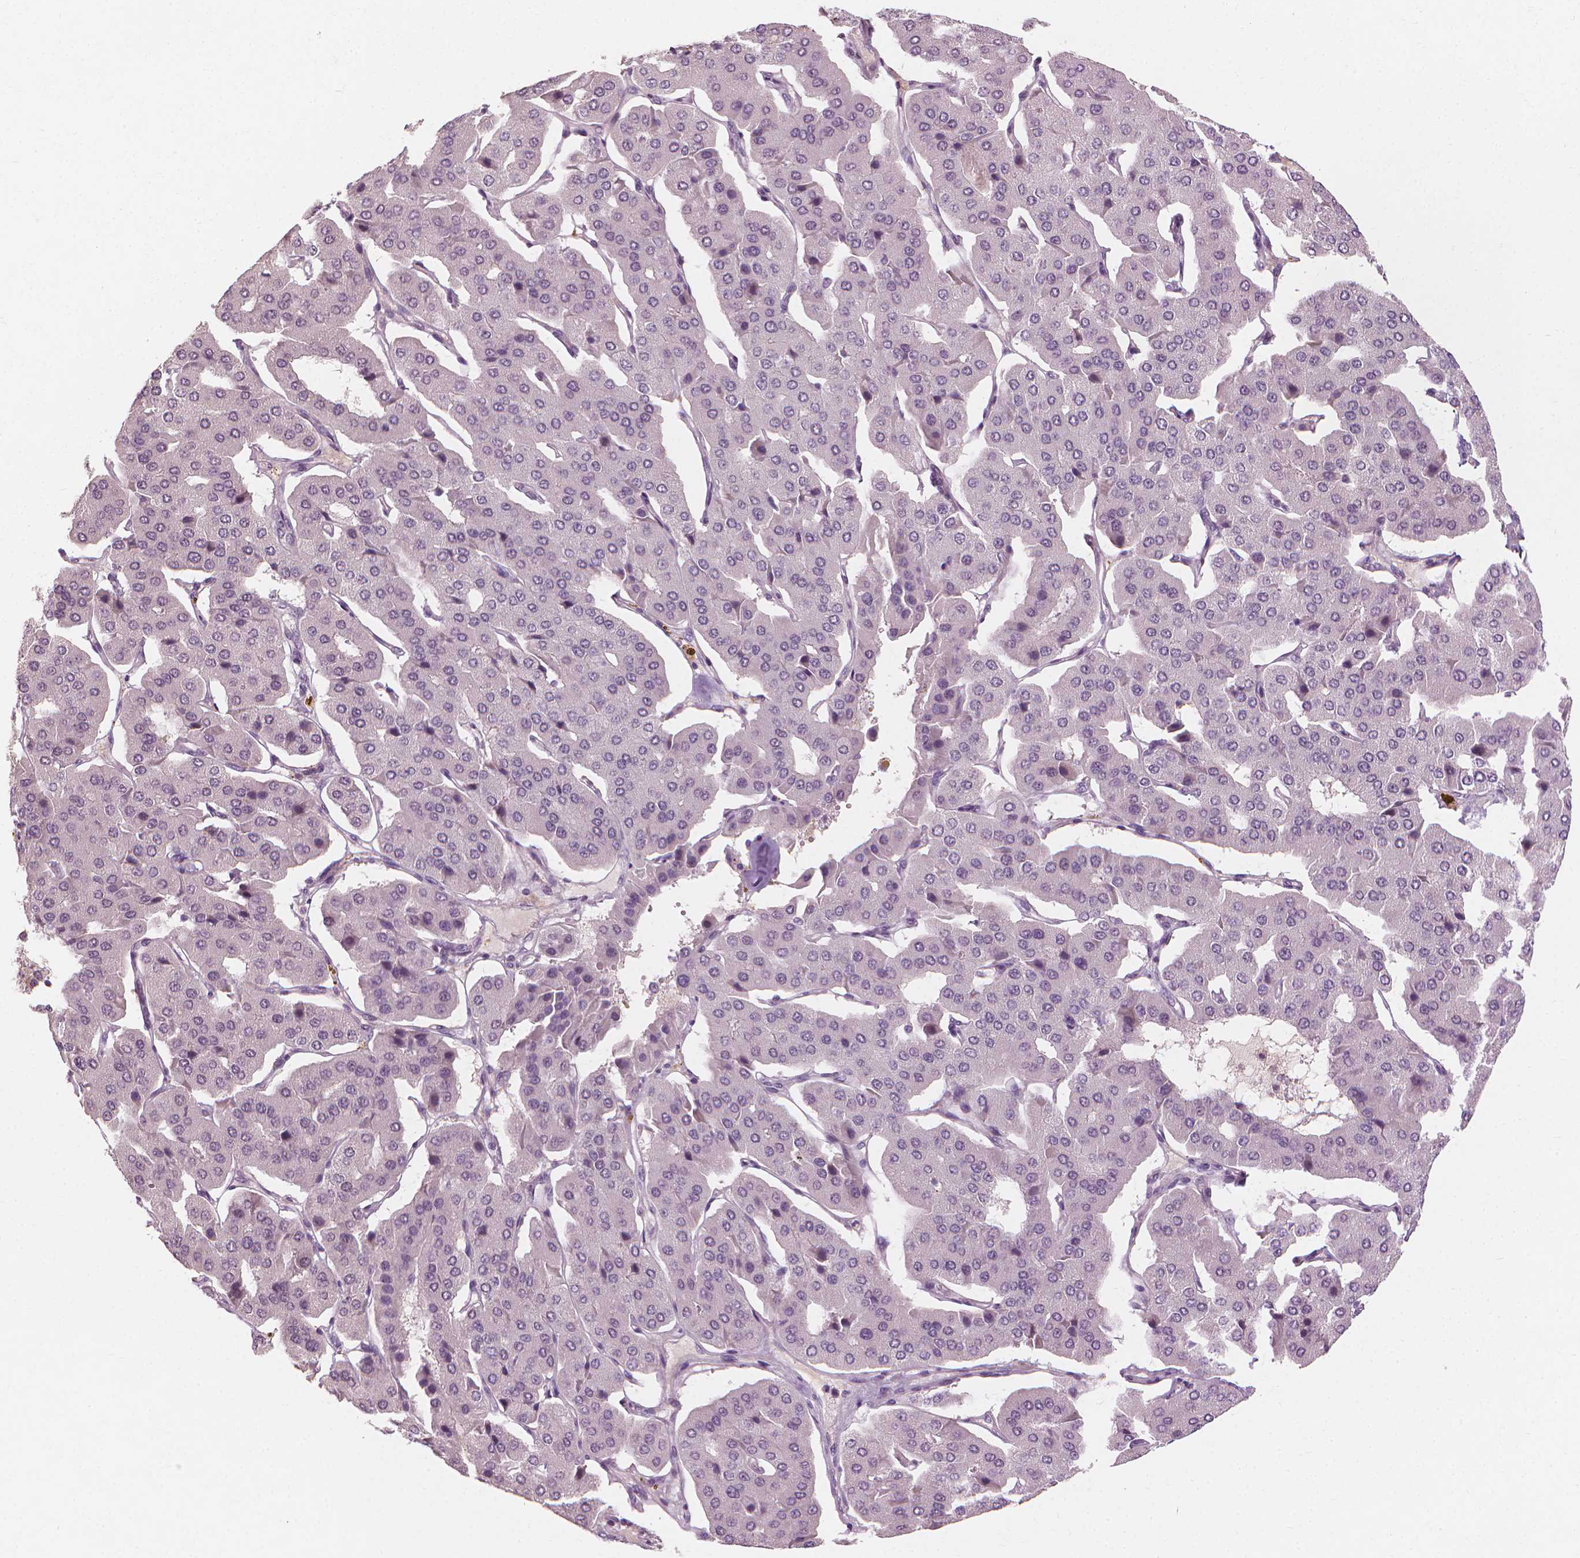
{"staining": {"intensity": "negative", "quantity": "none", "location": "none"}, "tissue": "parathyroid gland", "cell_type": "Glandular cells", "image_type": "normal", "snomed": [{"axis": "morphology", "description": "Normal tissue, NOS"}, {"axis": "morphology", "description": "Adenoma, NOS"}, {"axis": "topography", "description": "Parathyroid gland"}], "caption": "Glandular cells are negative for protein expression in normal human parathyroid gland. (DAB (3,3'-diaminobenzidine) immunohistochemistry, high magnification).", "gene": "SAXO2", "patient": {"sex": "female", "age": 86}}